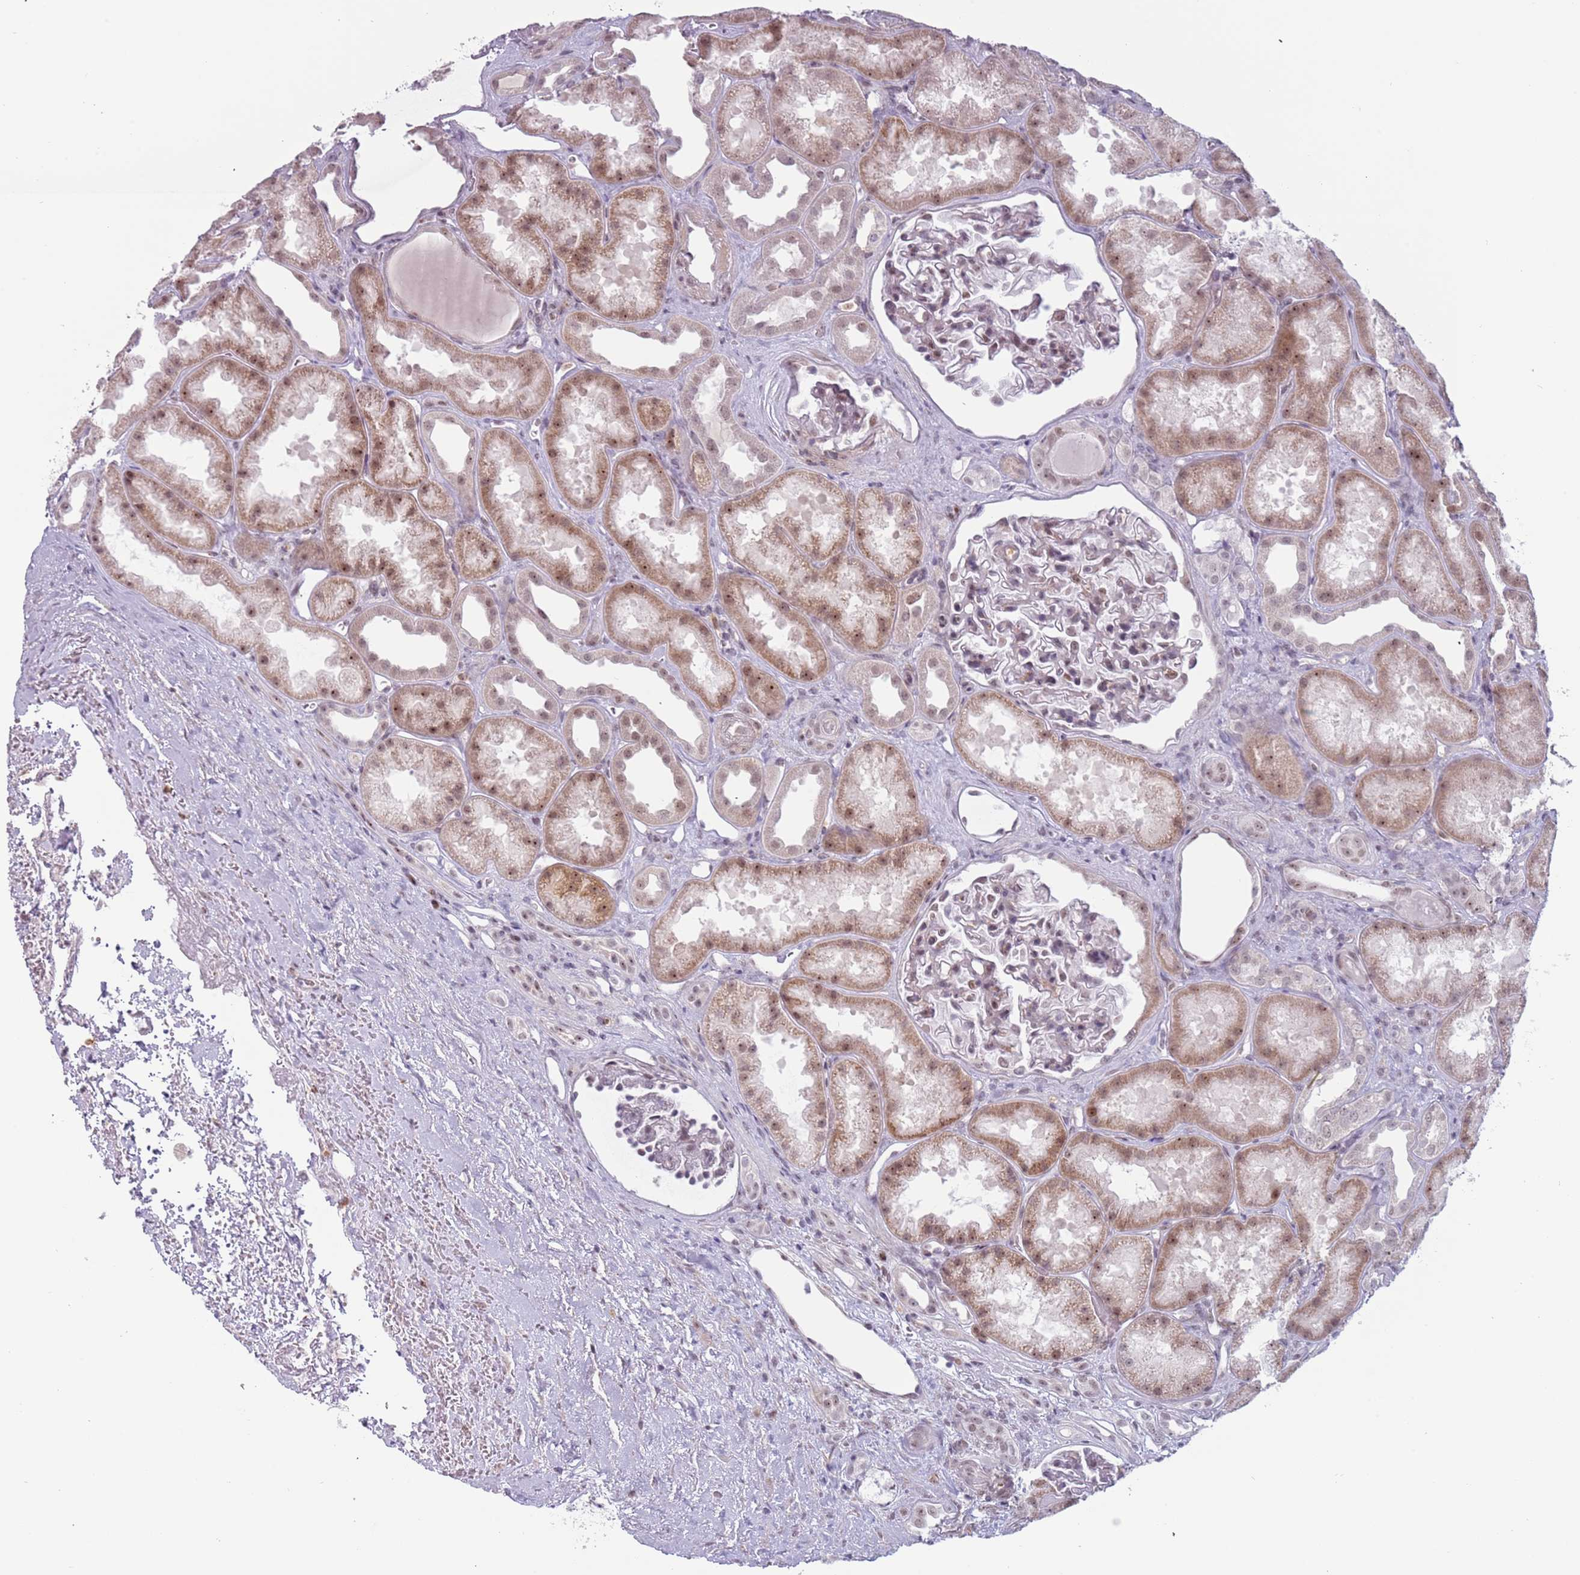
{"staining": {"intensity": "weak", "quantity": "<25%", "location": "nuclear"}, "tissue": "kidney", "cell_type": "Cells in glomeruli", "image_type": "normal", "snomed": [{"axis": "morphology", "description": "Normal tissue, NOS"}, {"axis": "topography", "description": "Kidney"}], "caption": "Micrograph shows no protein positivity in cells in glomeruli of normal kidney.", "gene": "REXO4", "patient": {"sex": "male", "age": 61}}